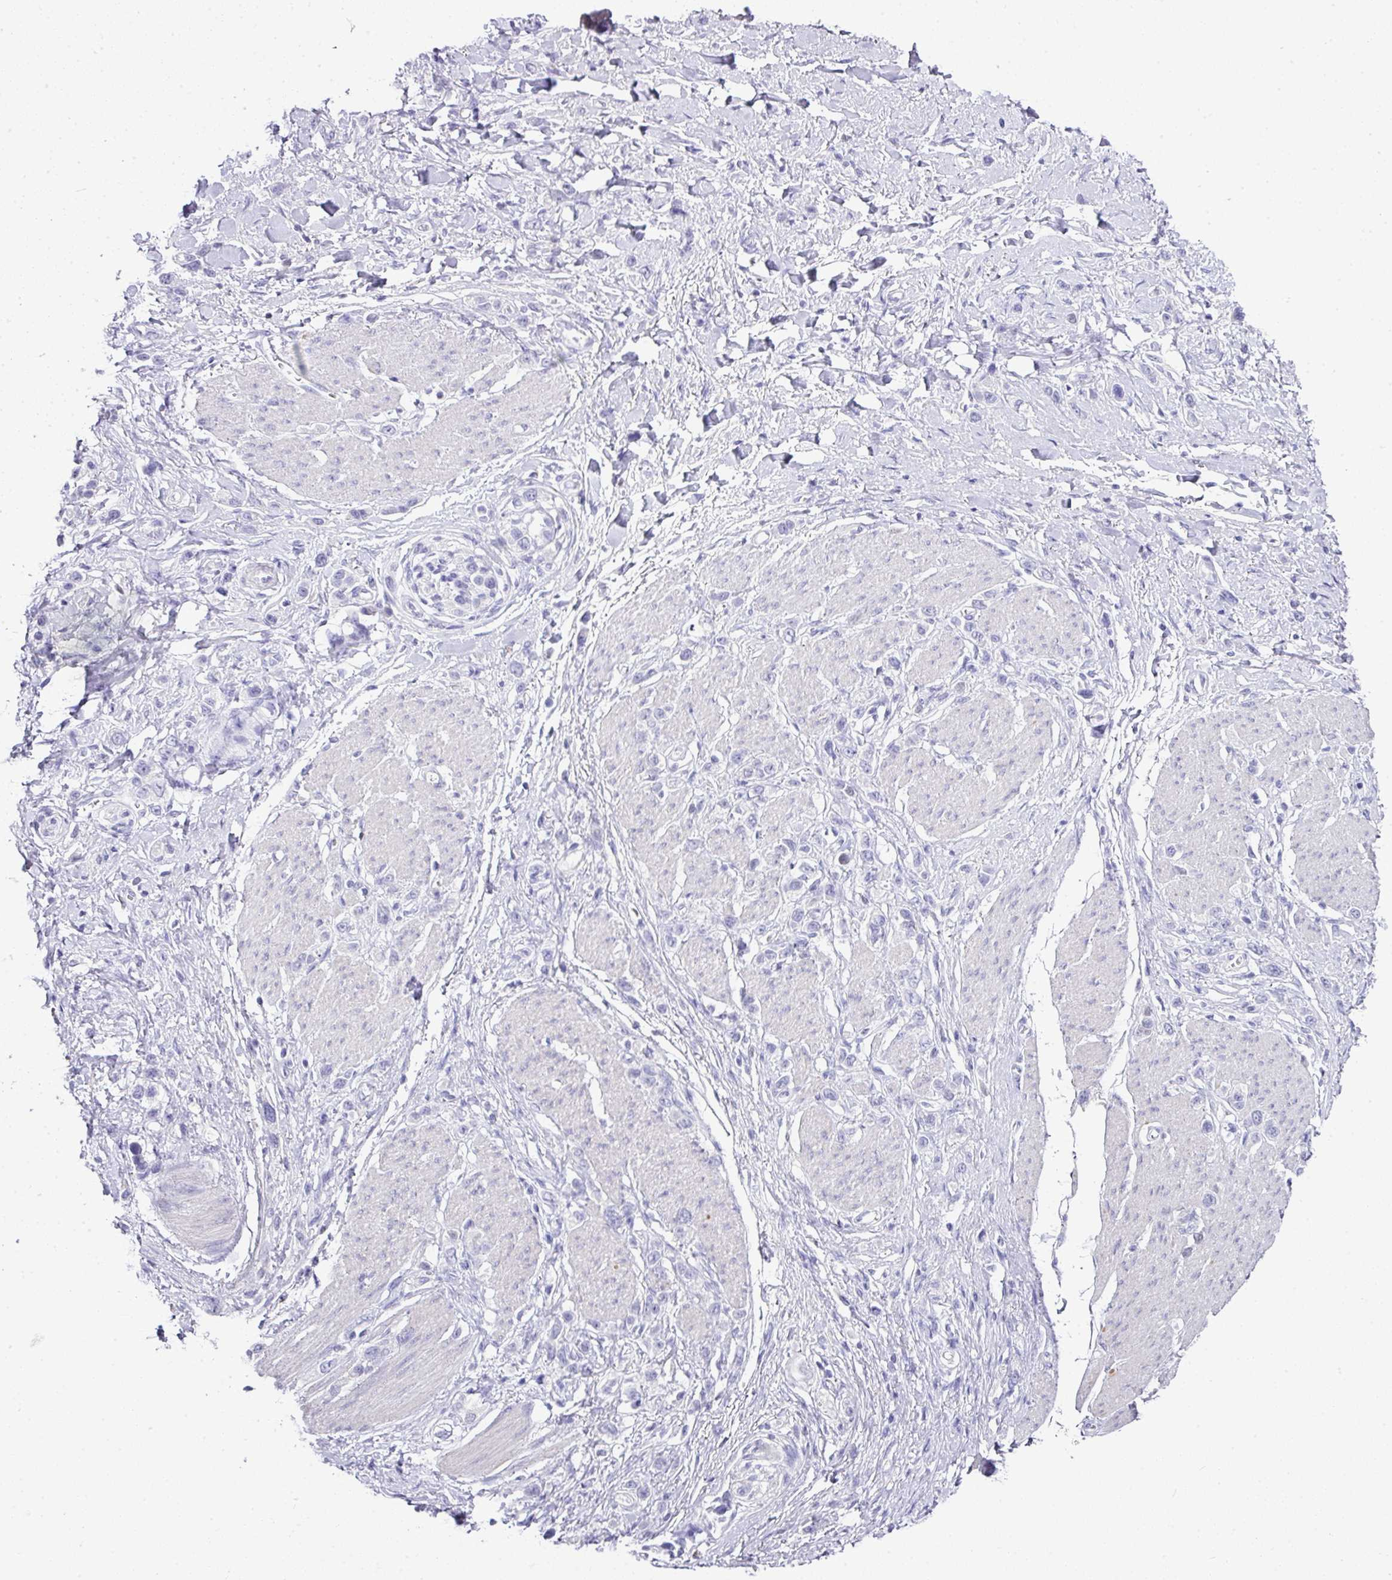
{"staining": {"intensity": "negative", "quantity": "none", "location": "none"}, "tissue": "stomach cancer", "cell_type": "Tumor cells", "image_type": "cancer", "snomed": [{"axis": "morphology", "description": "Adenocarcinoma, NOS"}, {"axis": "topography", "description": "Stomach"}], "caption": "Tumor cells show no significant expression in stomach cancer.", "gene": "BCL11A", "patient": {"sex": "female", "age": 65}}